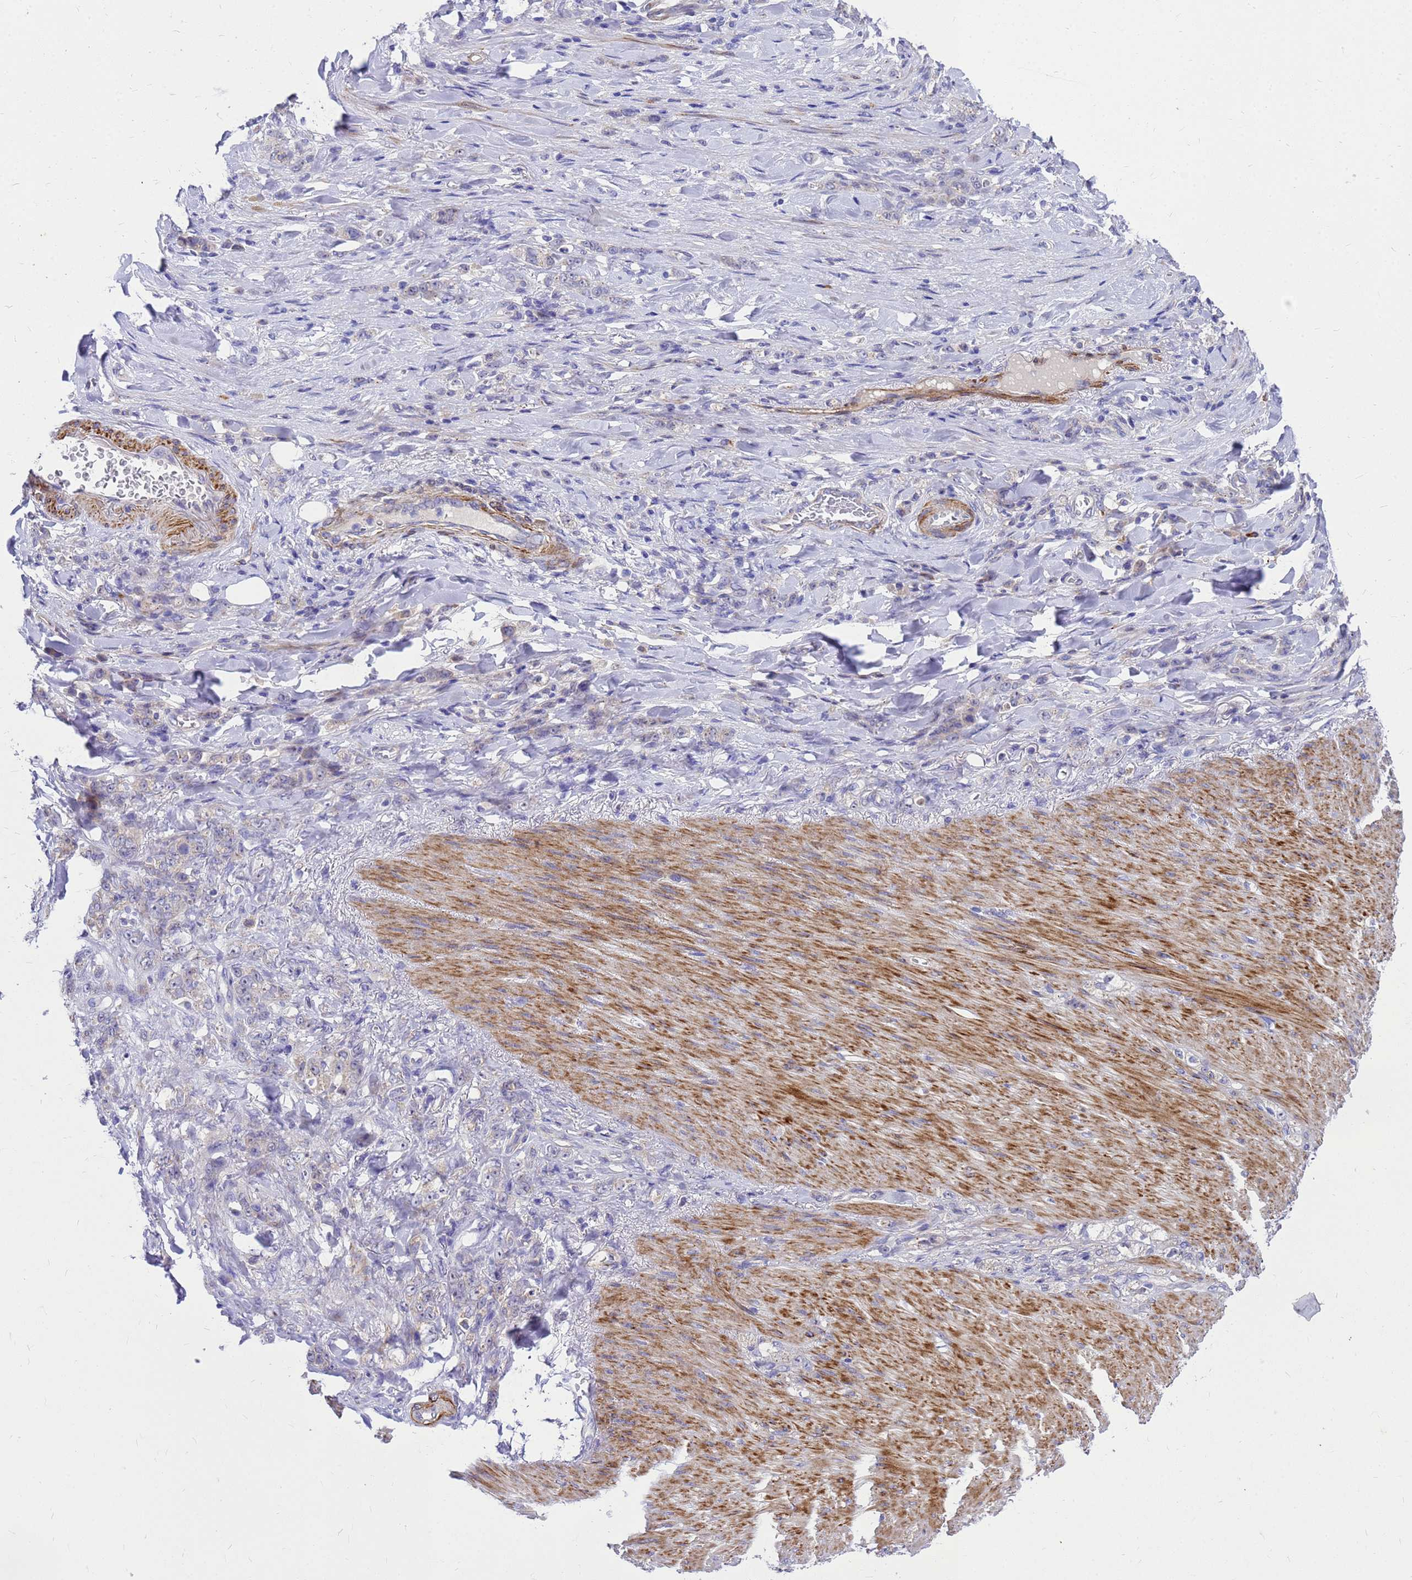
{"staining": {"intensity": "negative", "quantity": "none", "location": "none"}, "tissue": "stomach cancer", "cell_type": "Tumor cells", "image_type": "cancer", "snomed": [{"axis": "morphology", "description": "Normal tissue, NOS"}, {"axis": "morphology", "description": "Adenocarcinoma, NOS"}, {"axis": "topography", "description": "Stomach"}], "caption": "The image exhibits no significant expression in tumor cells of stomach adenocarcinoma.", "gene": "POP7", "patient": {"sex": "male", "age": 82}}